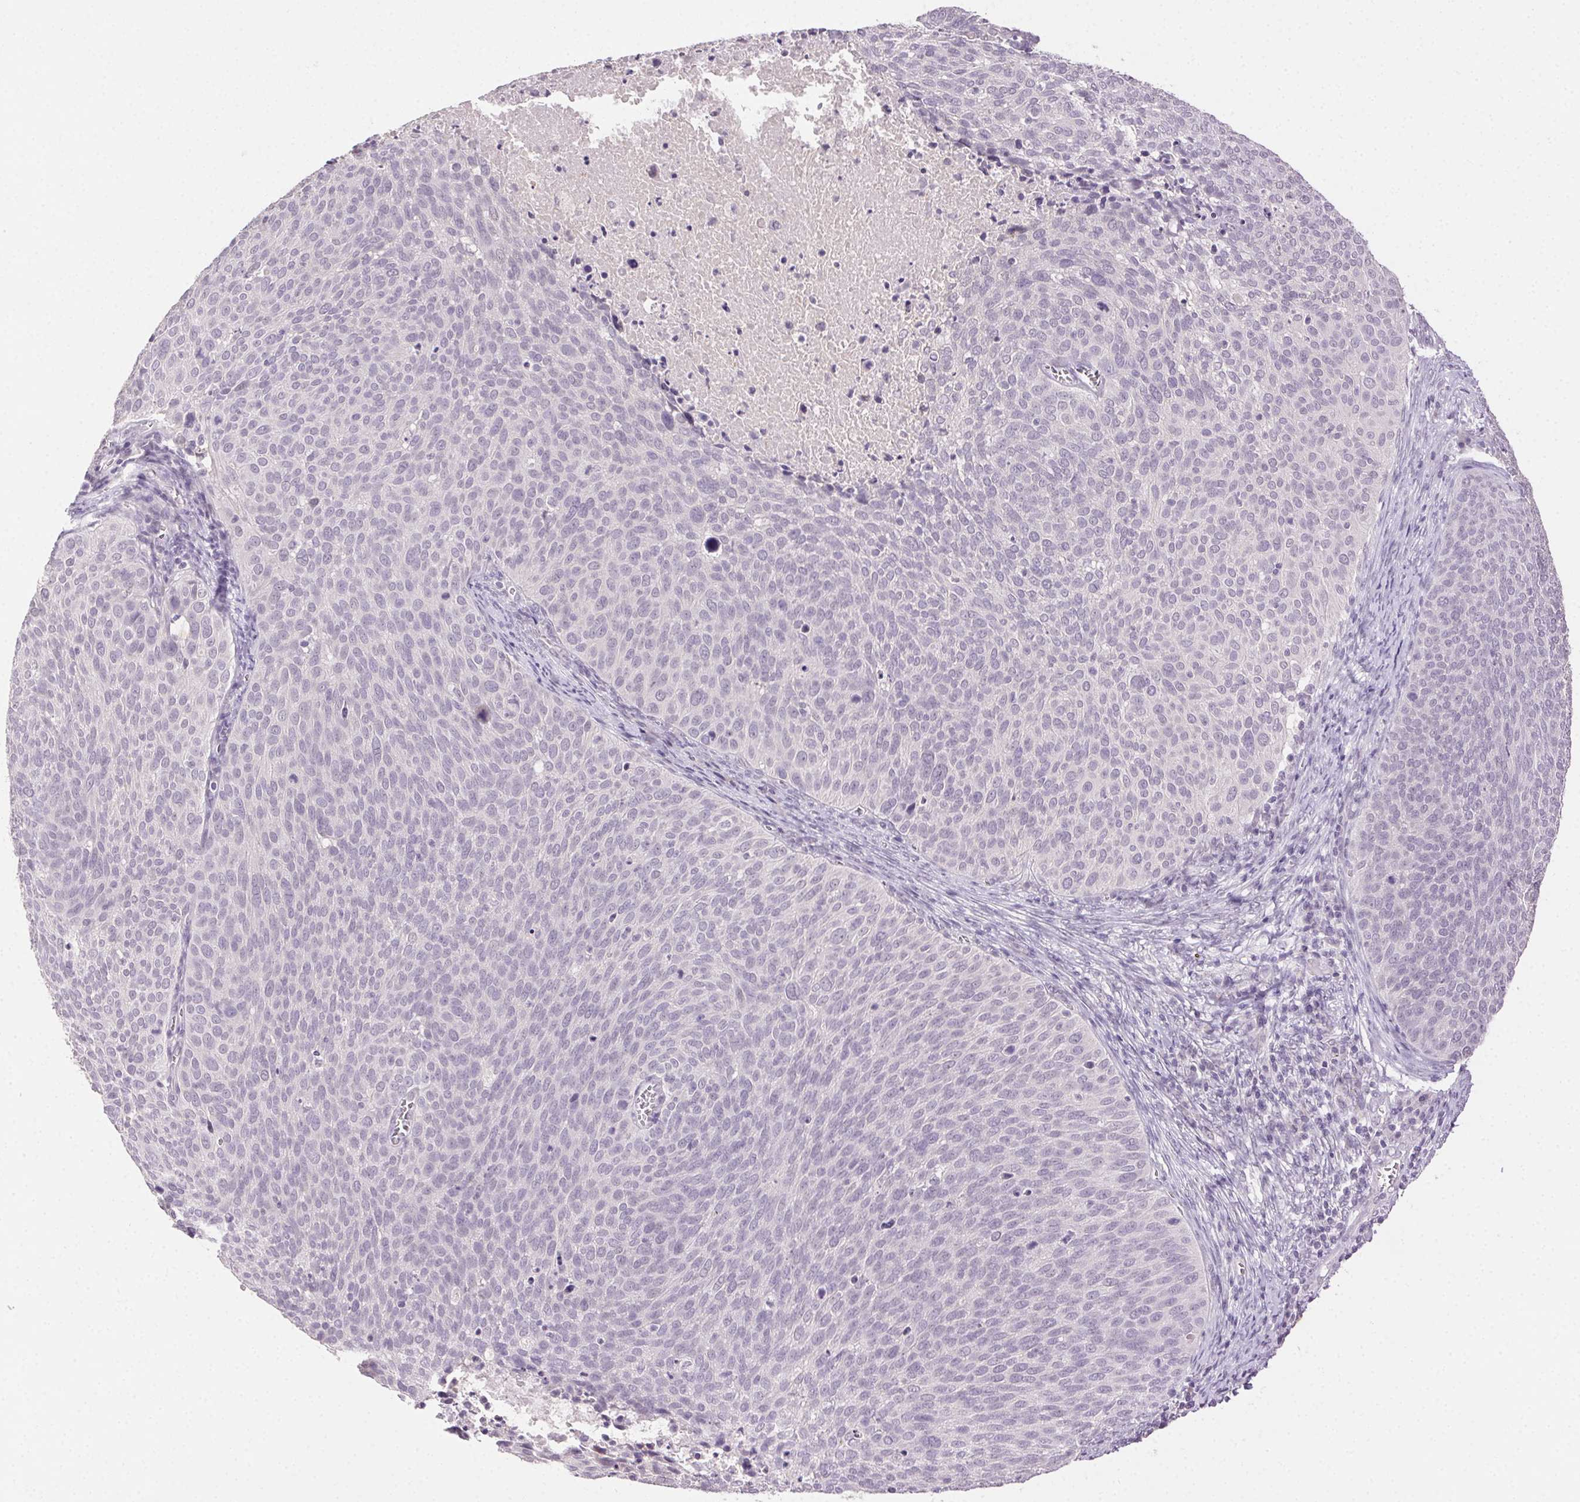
{"staining": {"intensity": "negative", "quantity": "none", "location": "none"}, "tissue": "cervical cancer", "cell_type": "Tumor cells", "image_type": "cancer", "snomed": [{"axis": "morphology", "description": "Squamous cell carcinoma, NOS"}, {"axis": "topography", "description": "Cervix"}], "caption": "The IHC image has no significant positivity in tumor cells of squamous cell carcinoma (cervical) tissue.", "gene": "CLDN10", "patient": {"sex": "female", "age": 39}}